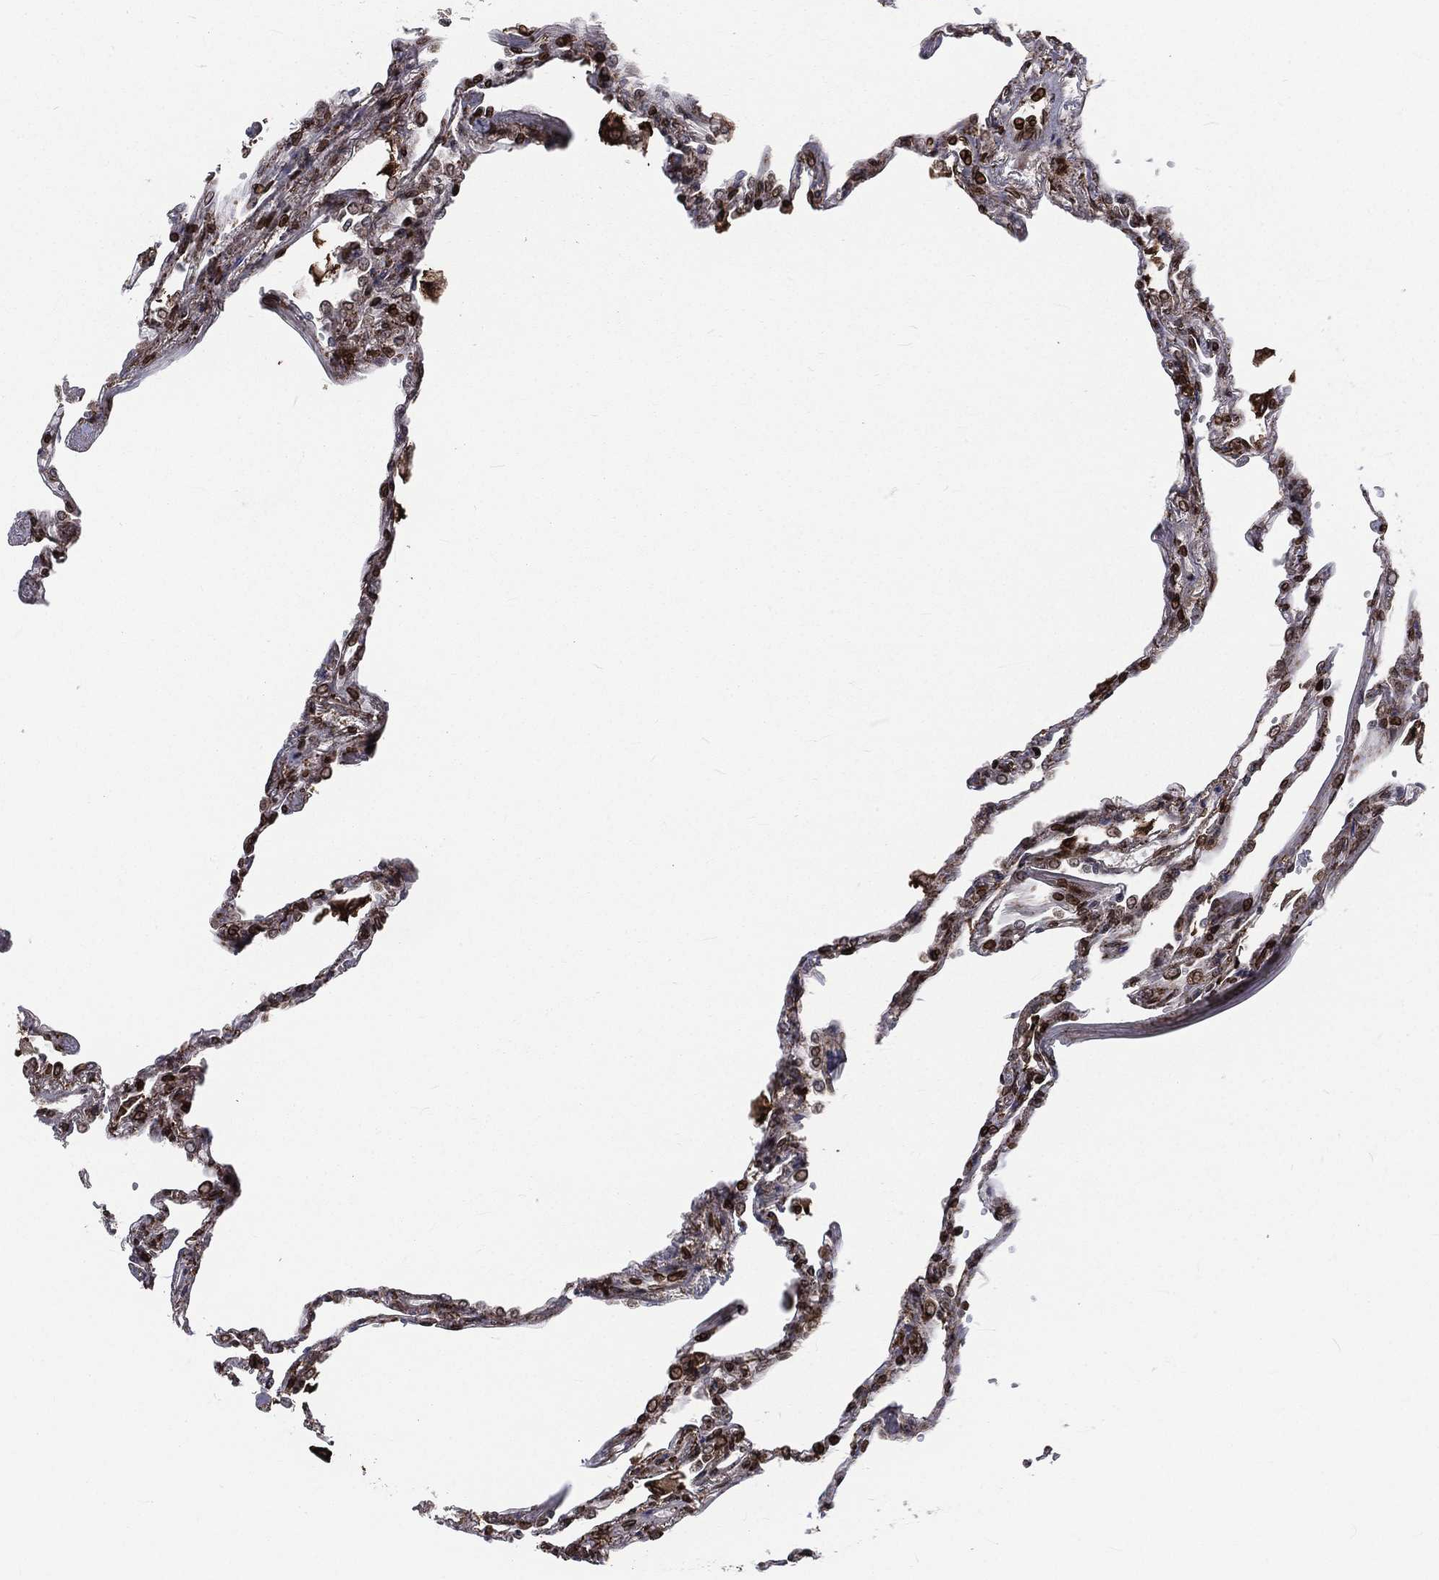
{"staining": {"intensity": "strong", "quantity": "25%-75%", "location": "cytoplasmic/membranous,nuclear"}, "tissue": "lung", "cell_type": "Alveolar cells", "image_type": "normal", "snomed": [{"axis": "morphology", "description": "Normal tissue, NOS"}, {"axis": "topography", "description": "Lung"}], "caption": "Immunohistochemical staining of unremarkable lung shows high levels of strong cytoplasmic/membranous,nuclear staining in approximately 25%-75% of alveolar cells.", "gene": "LBR", "patient": {"sex": "male", "age": 78}}